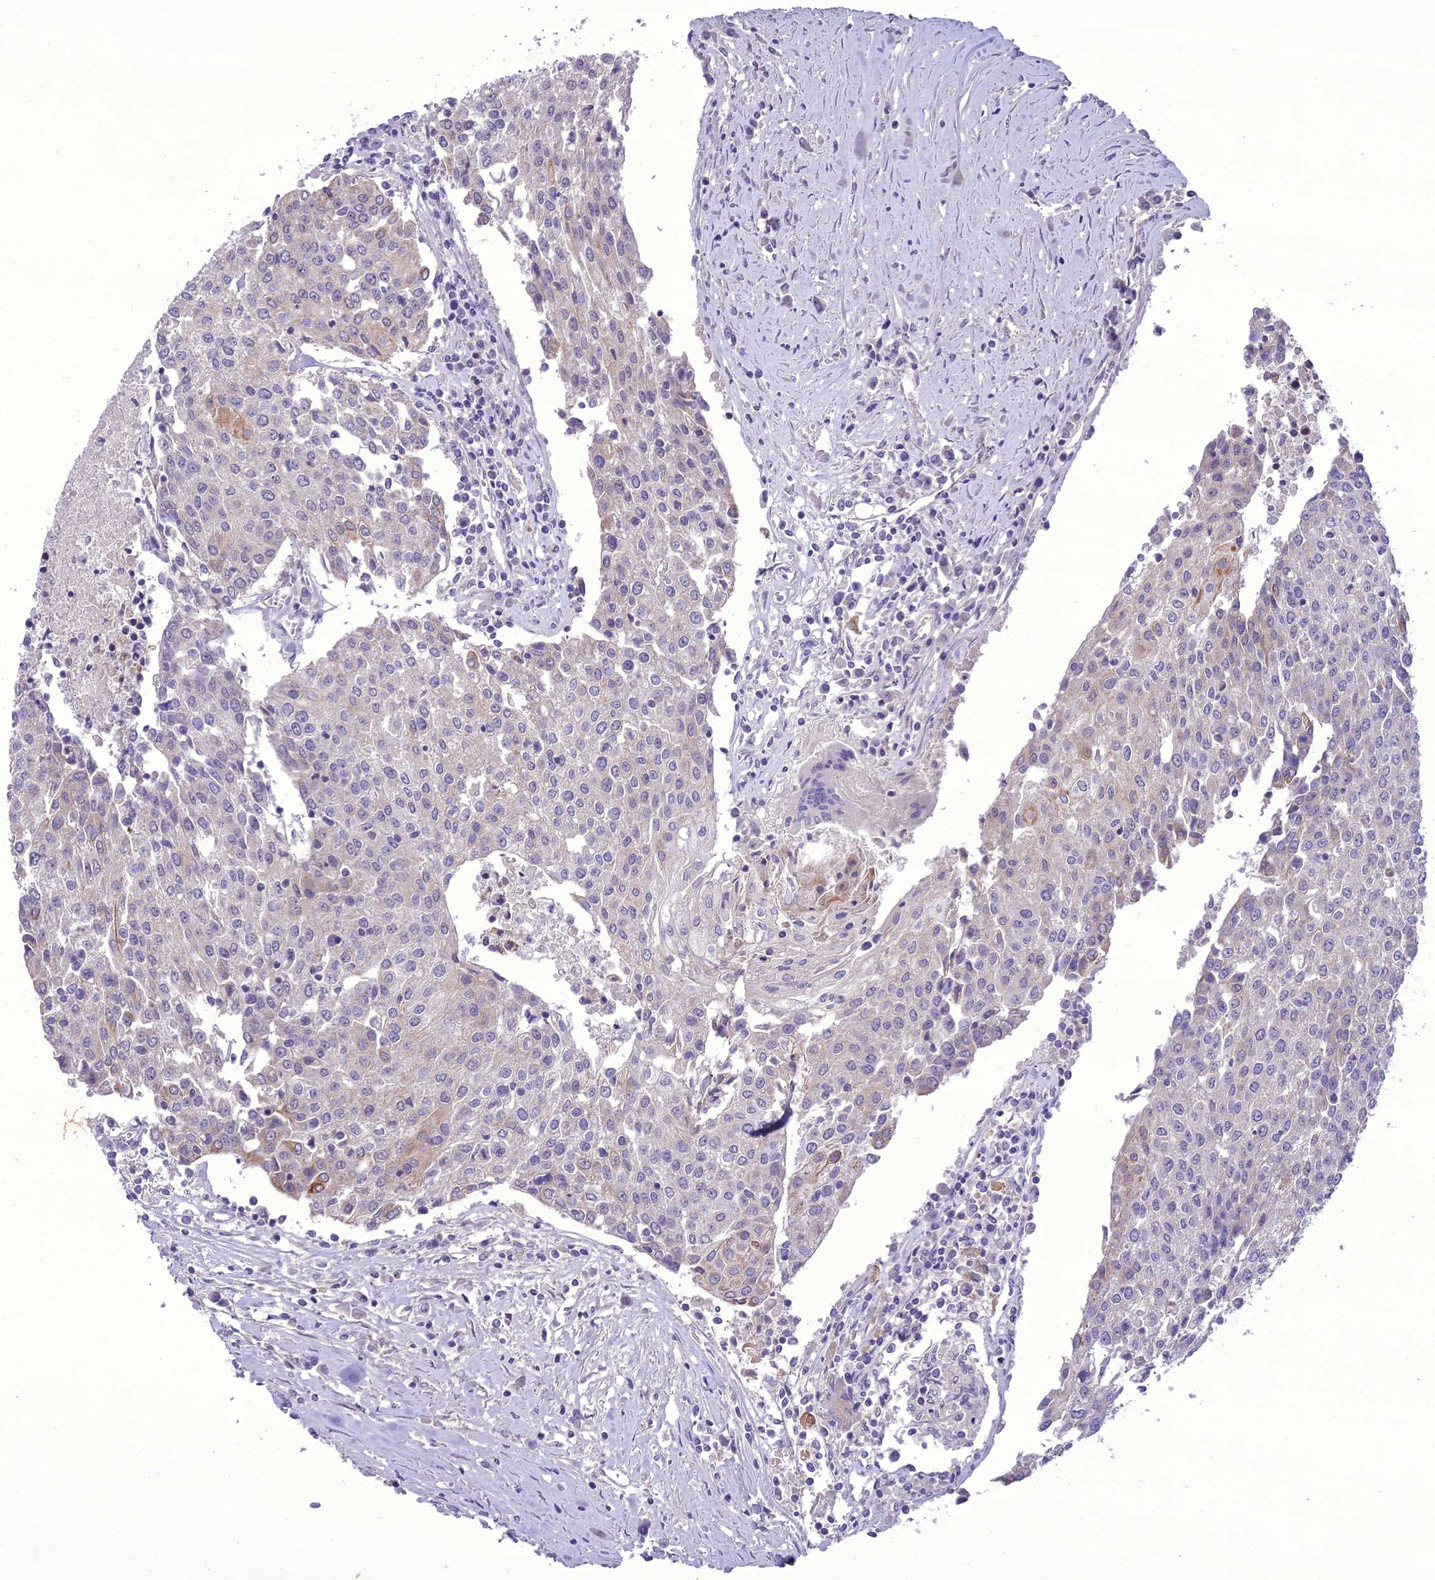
{"staining": {"intensity": "weak", "quantity": "<25%", "location": "cytoplasmic/membranous"}, "tissue": "urothelial cancer", "cell_type": "Tumor cells", "image_type": "cancer", "snomed": [{"axis": "morphology", "description": "Urothelial carcinoma, High grade"}, {"axis": "topography", "description": "Urinary bladder"}], "caption": "Micrograph shows no protein staining in tumor cells of urothelial carcinoma (high-grade) tissue.", "gene": "SCRT1", "patient": {"sex": "female", "age": 85}}